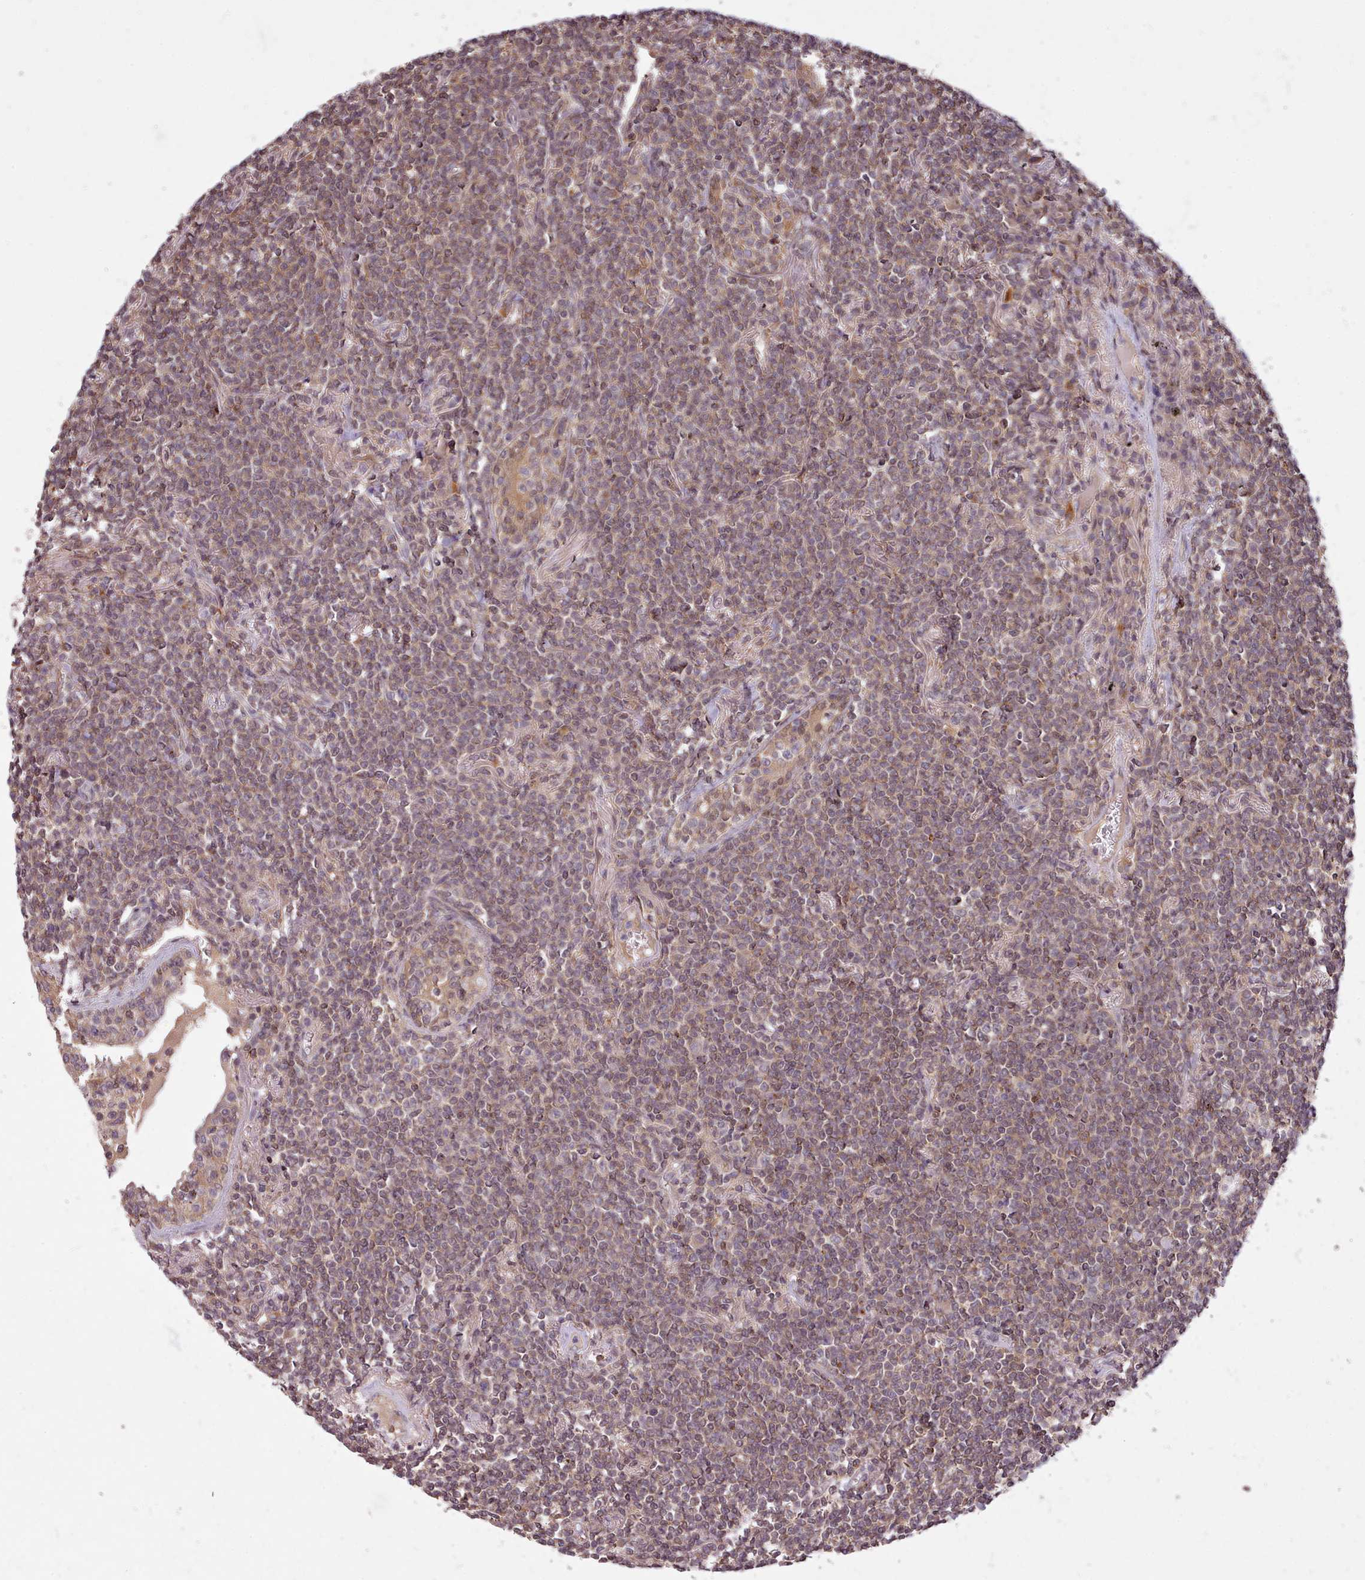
{"staining": {"intensity": "weak", "quantity": ">75%", "location": "cytoplasmic/membranous,nuclear"}, "tissue": "lymphoma", "cell_type": "Tumor cells", "image_type": "cancer", "snomed": [{"axis": "morphology", "description": "Malignant lymphoma, non-Hodgkin's type, Low grade"}, {"axis": "topography", "description": "Lung"}], "caption": "Immunohistochemical staining of human lymphoma exhibits low levels of weak cytoplasmic/membranous and nuclear positivity in approximately >75% of tumor cells. The protein of interest is shown in brown color, while the nuclei are stained blue.", "gene": "ARL17A", "patient": {"sex": "female", "age": 71}}